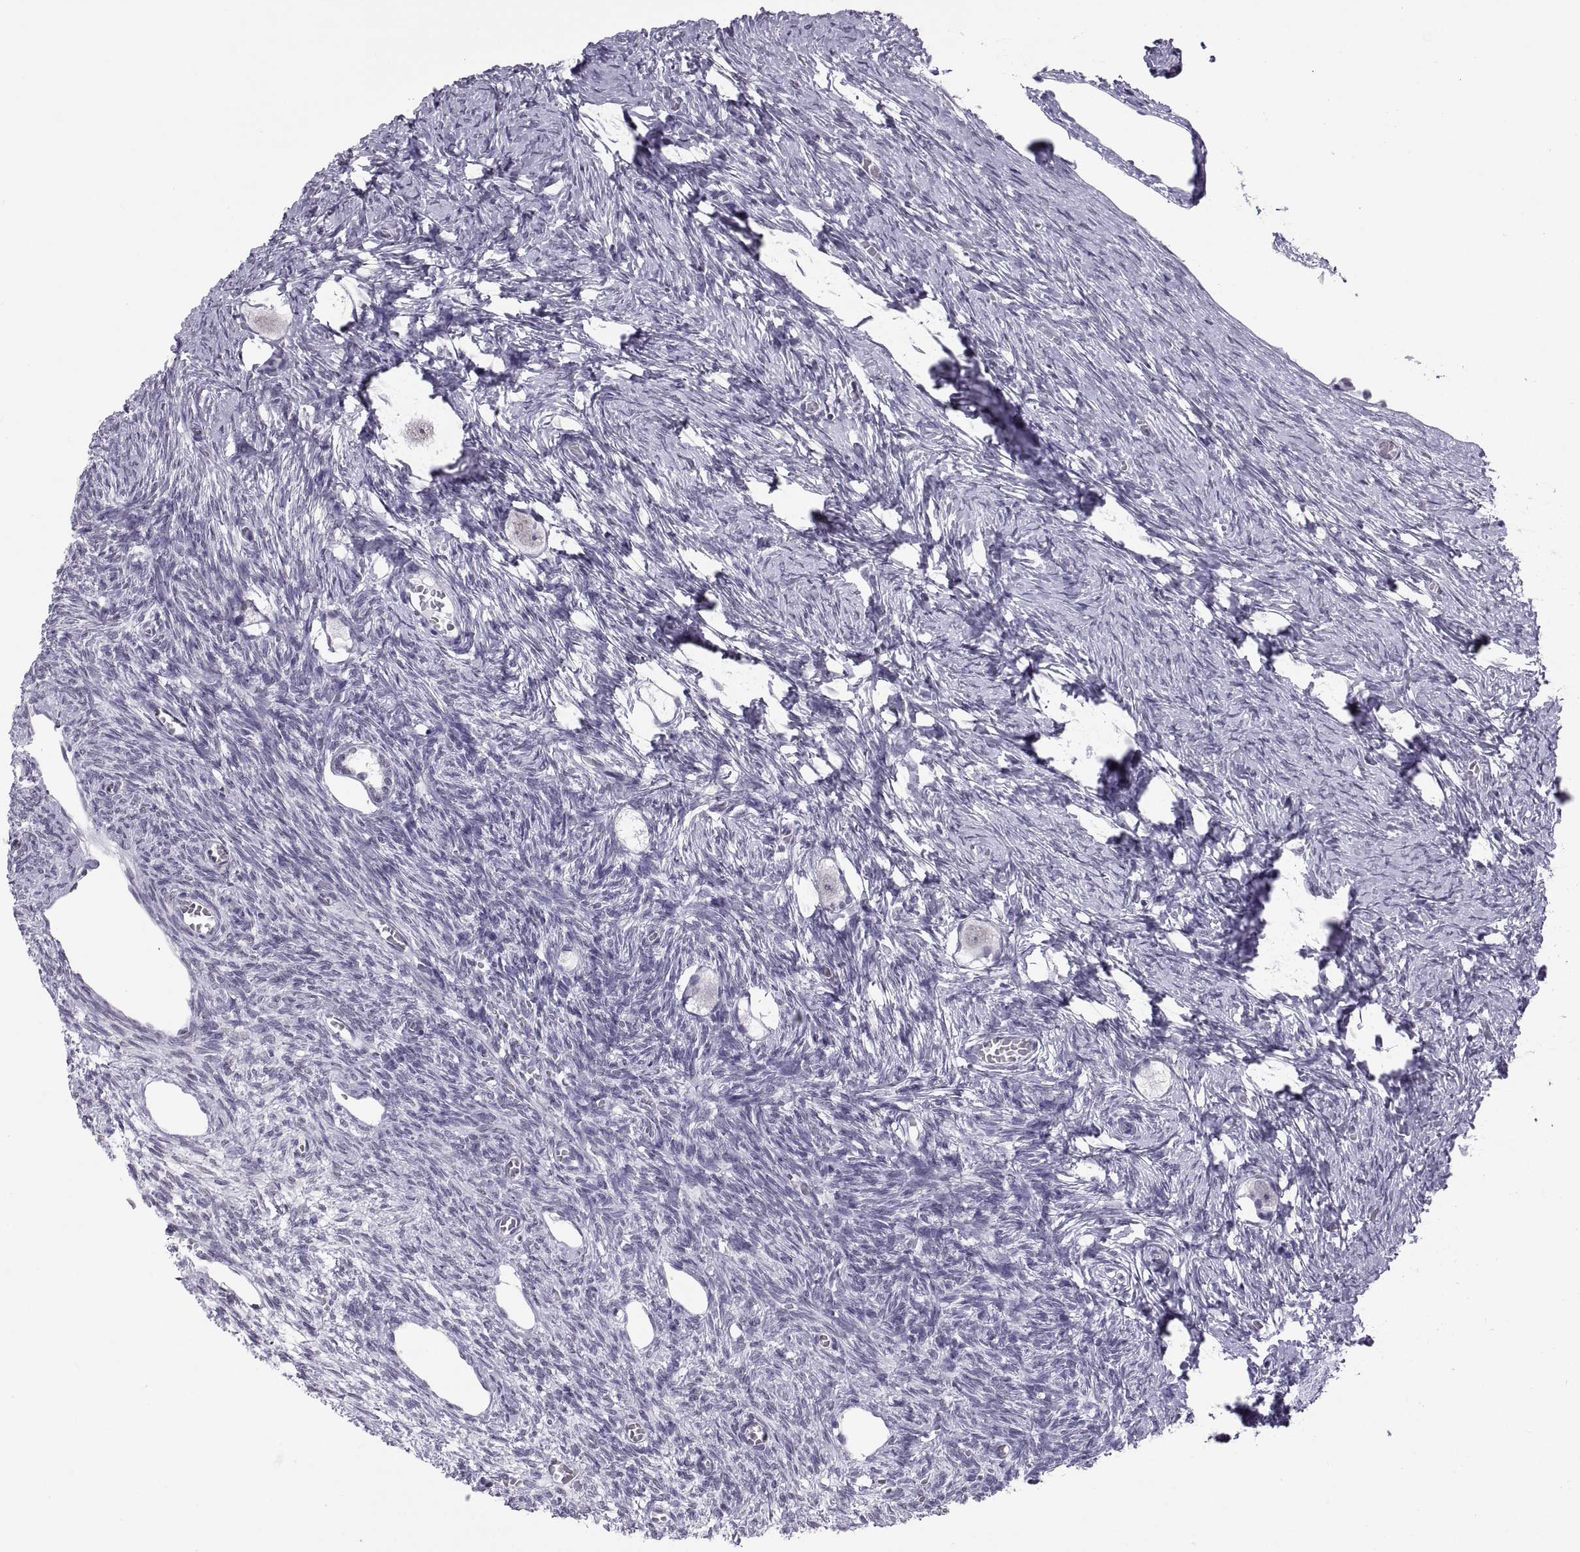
{"staining": {"intensity": "negative", "quantity": "none", "location": "none"}, "tissue": "ovary", "cell_type": "Follicle cells", "image_type": "normal", "snomed": [{"axis": "morphology", "description": "Normal tissue, NOS"}, {"axis": "topography", "description": "Ovary"}], "caption": "A high-resolution histopathology image shows IHC staining of normal ovary, which shows no significant staining in follicle cells.", "gene": "CARTPT", "patient": {"sex": "female", "age": 27}}